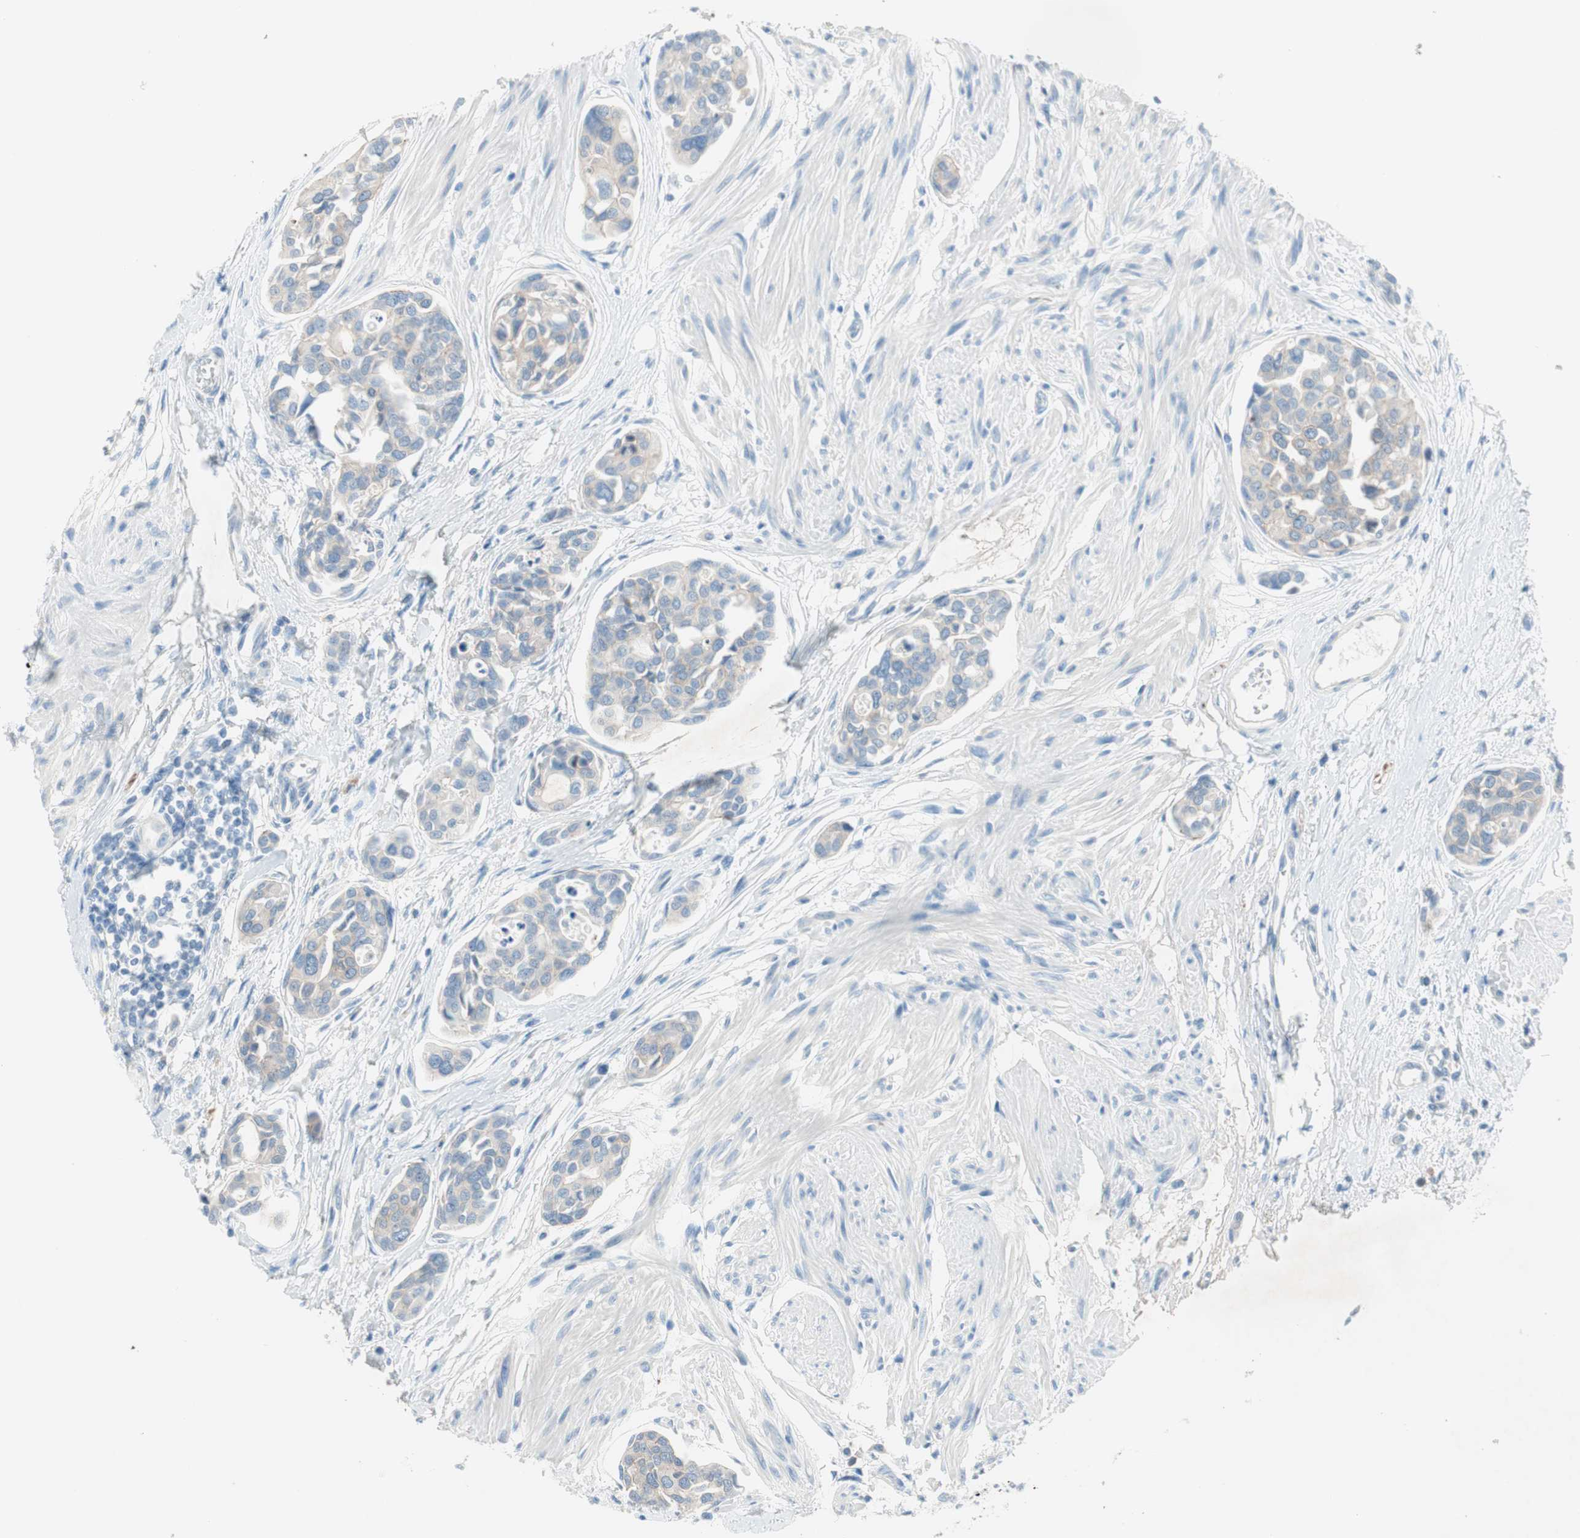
{"staining": {"intensity": "weak", "quantity": "<25%", "location": "cytoplasmic/membranous"}, "tissue": "urothelial cancer", "cell_type": "Tumor cells", "image_type": "cancer", "snomed": [{"axis": "morphology", "description": "Urothelial carcinoma, High grade"}, {"axis": "topography", "description": "Urinary bladder"}], "caption": "Tumor cells show no significant protein staining in urothelial carcinoma (high-grade). (Stains: DAB immunohistochemistry with hematoxylin counter stain, Microscopy: brightfield microscopy at high magnification).", "gene": "PRRG4", "patient": {"sex": "male", "age": 78}}